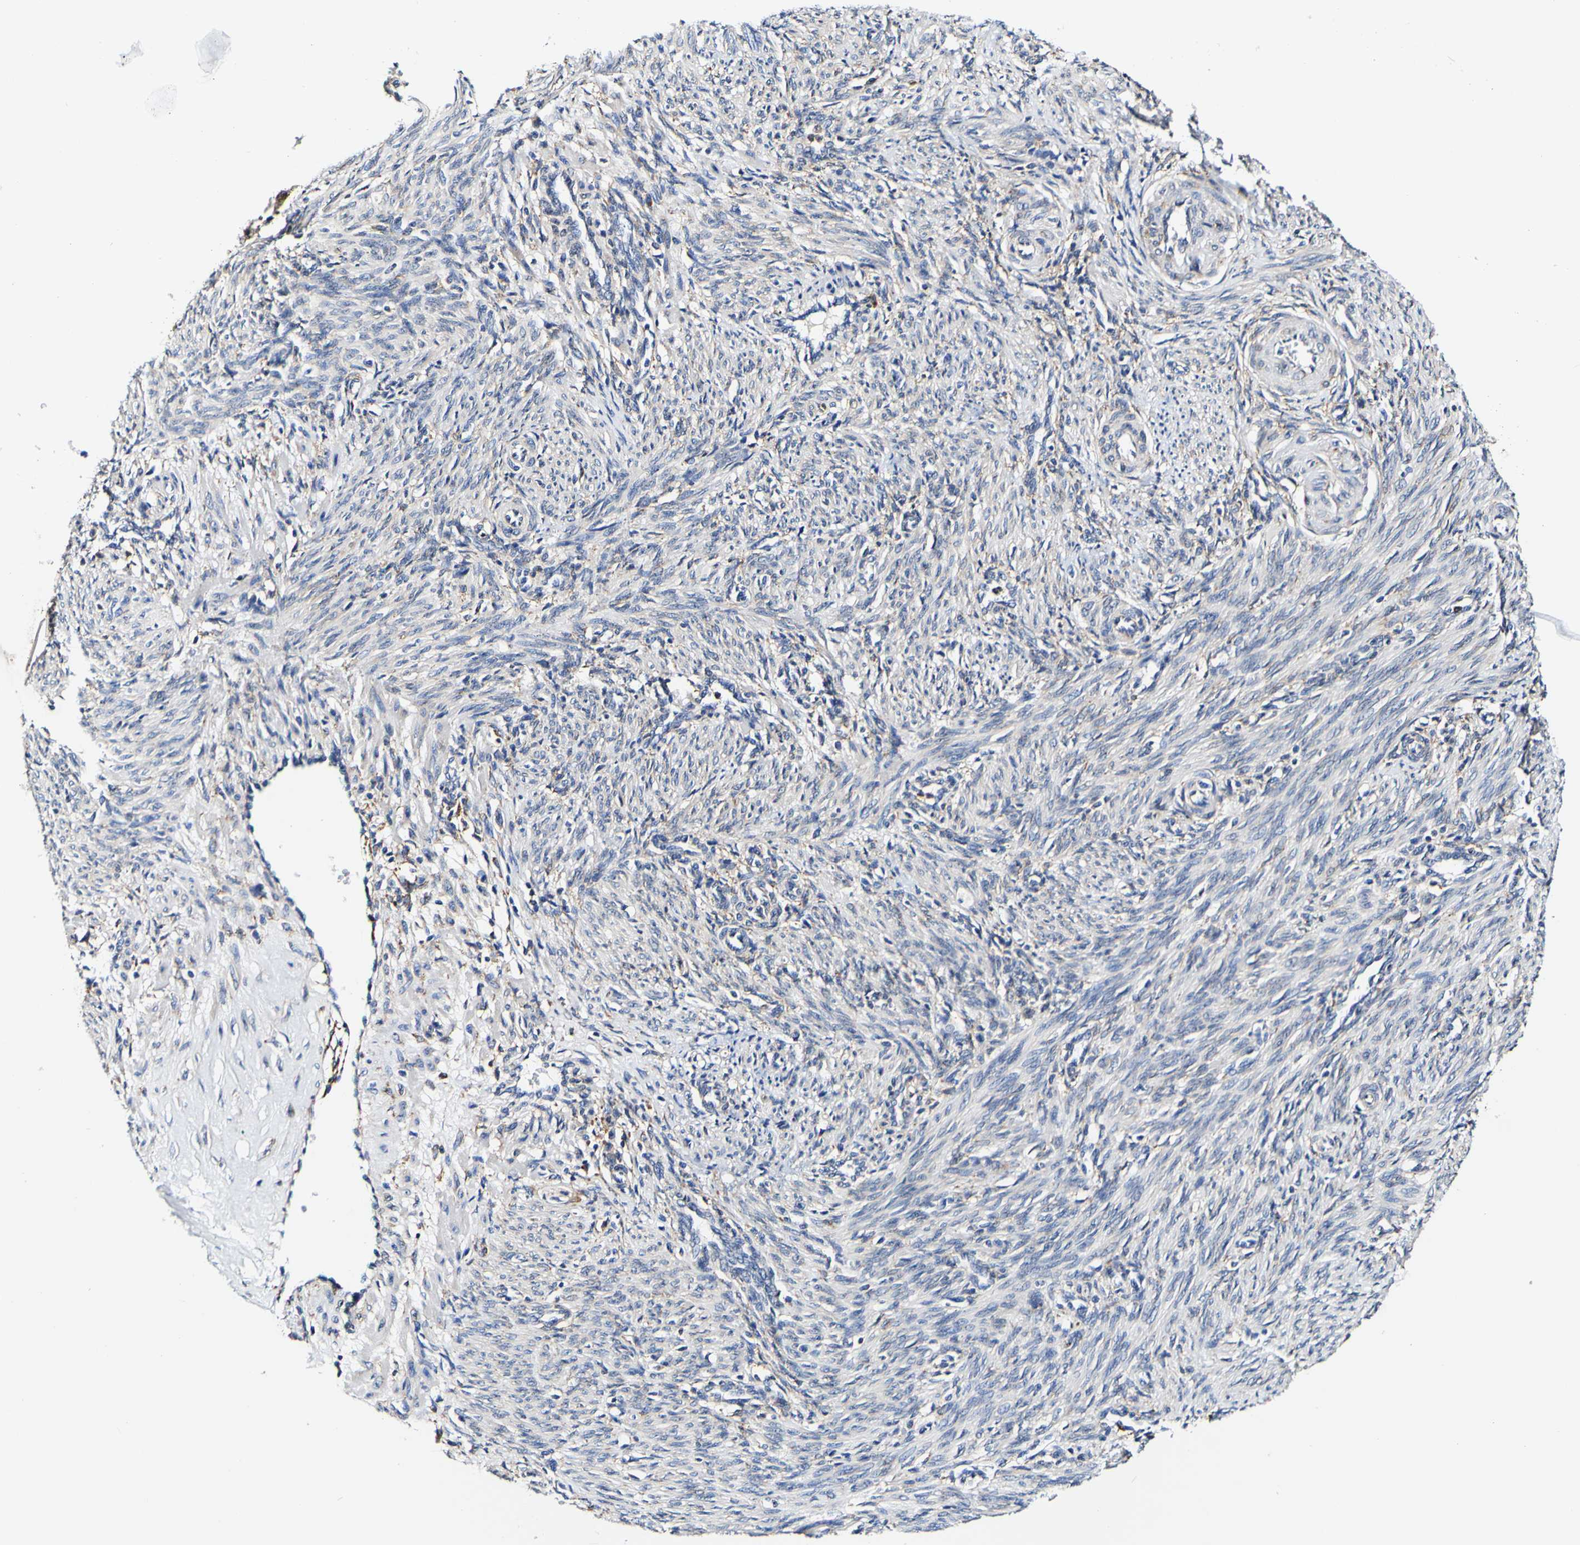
{"staining": {"intensity": "weak", "quantity": "25%-75%", "location": "cytoplasmic/membranous"}, "tissue": "smooth muscle", "cell_type": "Smooth muscle cells", "image_type": "normal", "snomed": [{"axis": "morphology", "description": "Normal tissue, NOS"}, {"axis": "topography", "description": "Endometrium"}], "caption": "High-magnification brightfield microscopy of benign smooth muscle stained with DAB (3,3'-diaminobenzidine) (brown) and counterstained with hematoxylin (blue). smooth muscle cells exhibit weak cytoplasmic/membranous positivity is present in approximately25%-75% of cells. (brown staining indicates protein expression, while blue staining denotes nuclei).", "gene": "P4HB", "patient": {"sex": "female", "age": 33}}